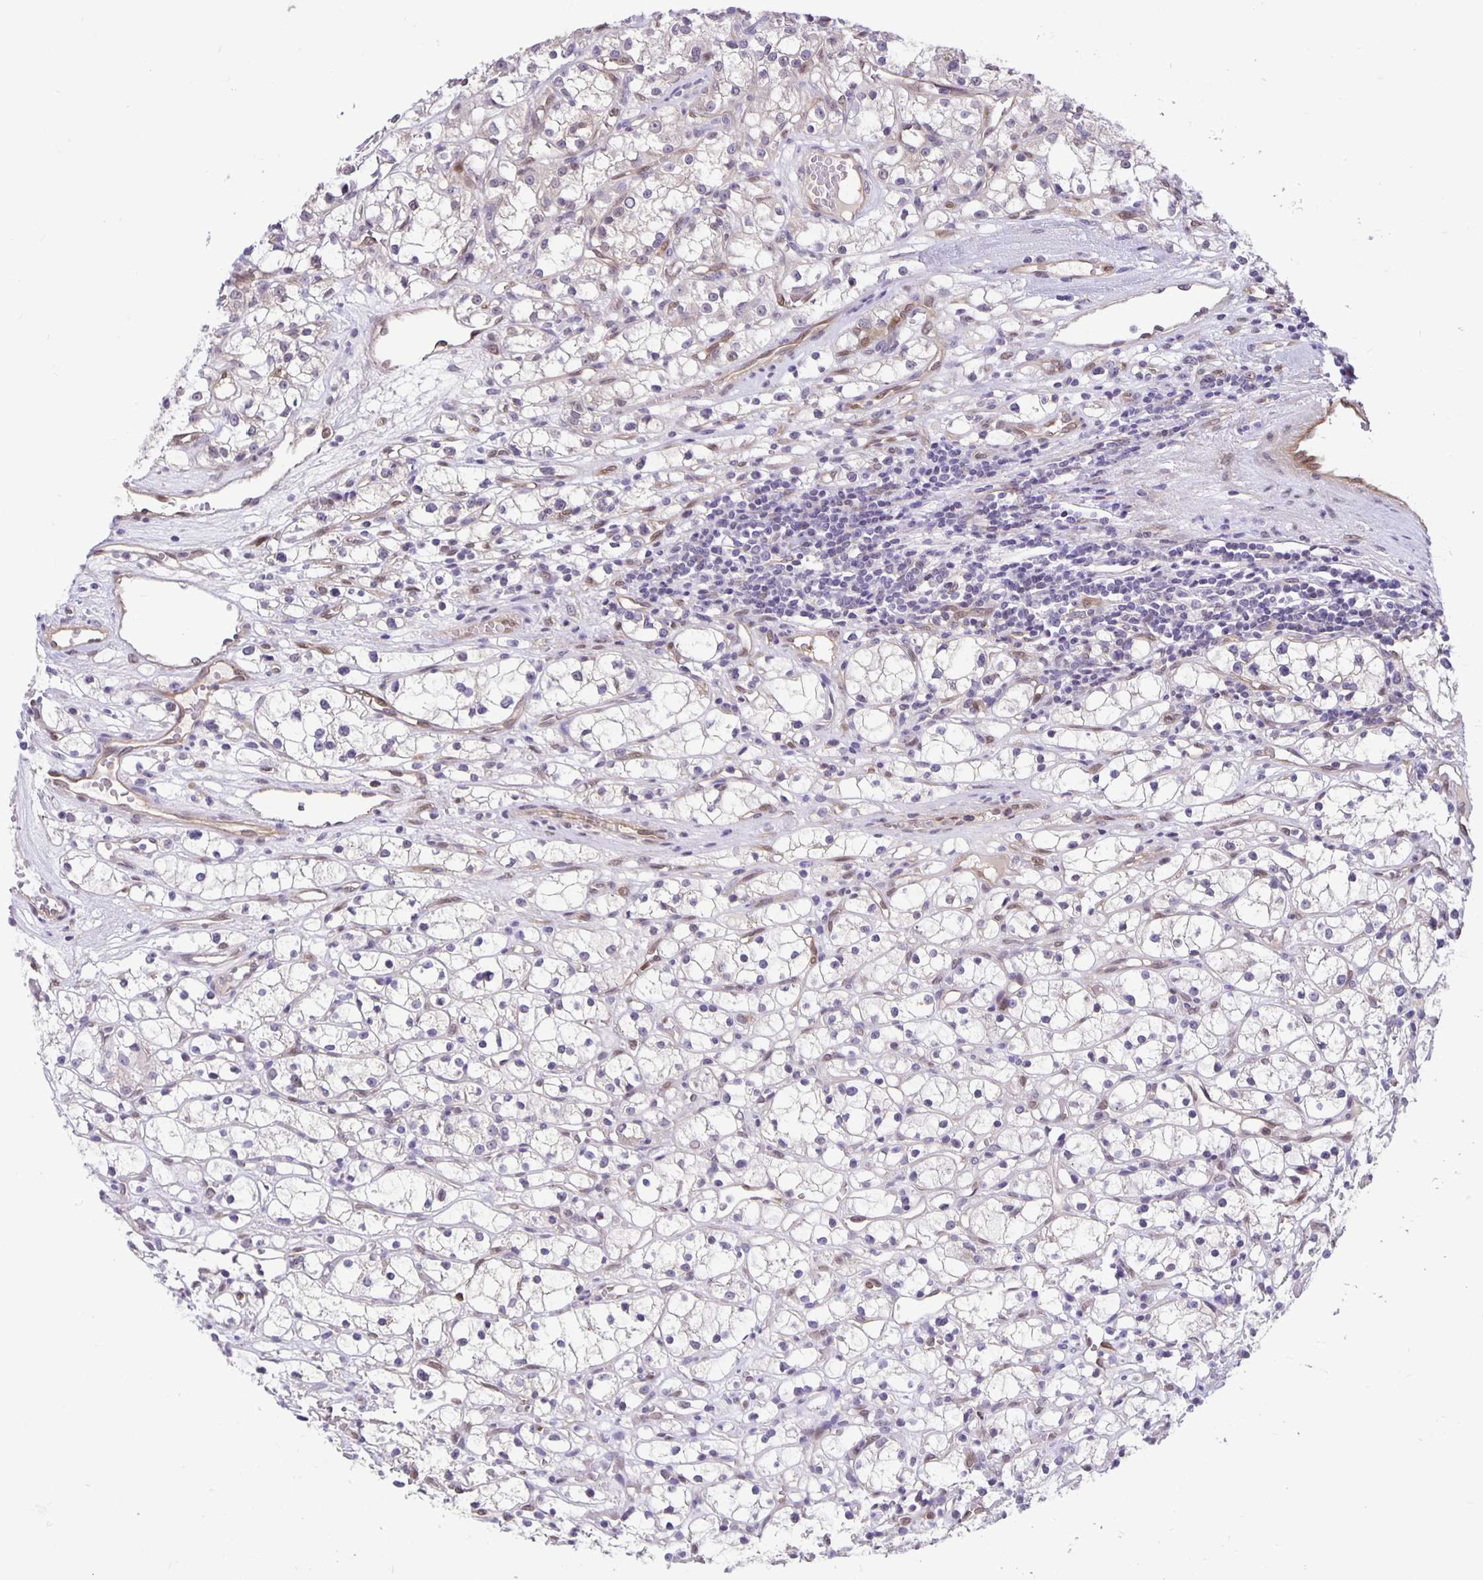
{"staining": {"intensity": "negative", "quantity": "none", "location": "none"}, "tissue": "renal cancer", "cell_type": "Tumor cells", "image_type": "cancer", "snomed": [{"axis": "morphology", "description": "Adenocarcinoma, NOS"}, {"axis": "topography", "description": "Kidney"}], "caption": "A histopathology image of renal cancer stained for a protein exhibits no brown staining in tumor cells.", "gene": "TAX1BP3", "patient": {"sex": "female", "age": 59}}